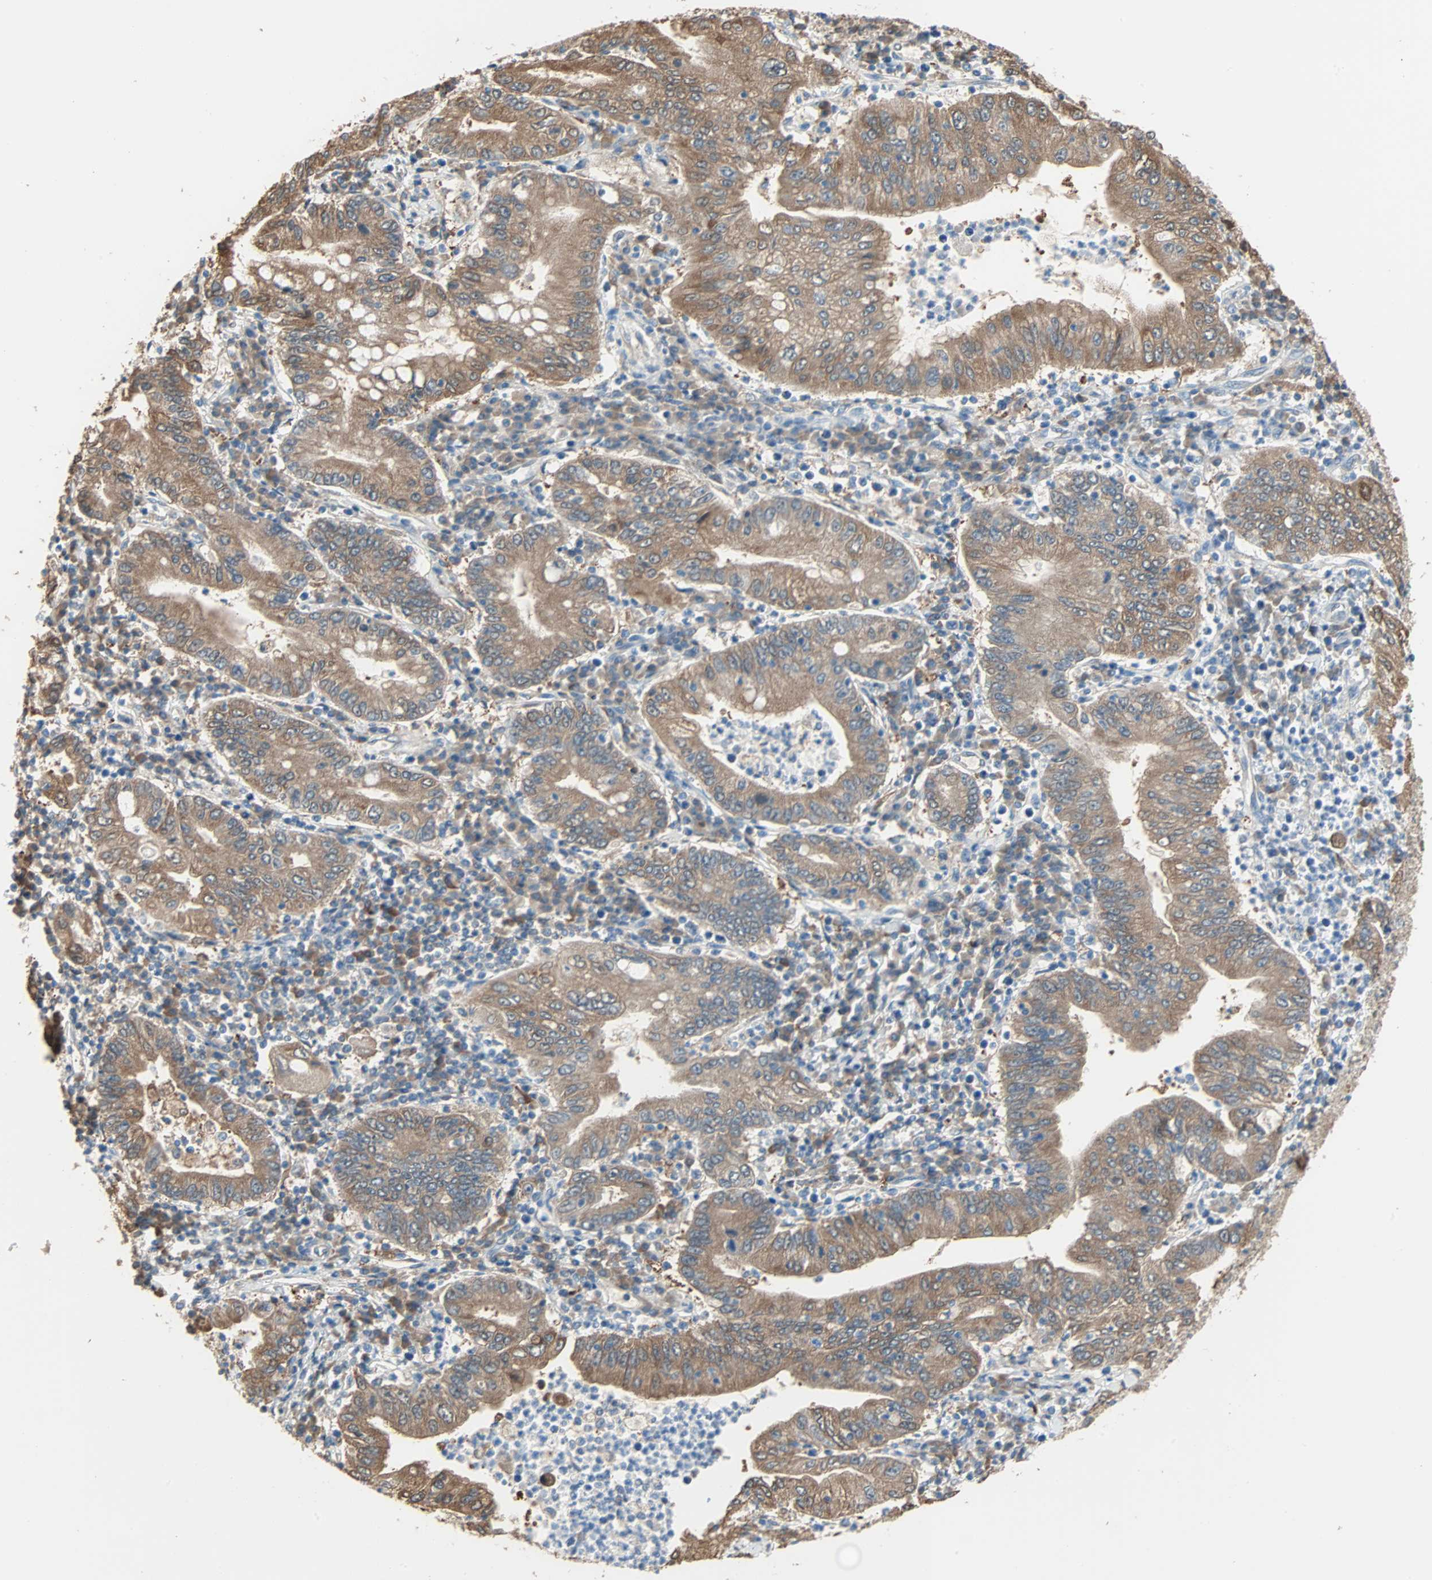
{"staining": {"intensity": "moderate", "quantity": ">75%", "location": "cytoplasmic/membranous"}, "tissue": "stomach cancer", "cell_type": "Tumor cells", "image_type": "cancer", "snomed": [{"axis": "morphology", "description": "Normal tissue, NOS"}, {"axis": "morphology", "description": "Adenocarcinoma, NOS"}, {"axis": "topography", "description": "Esophagus"}, {"axis": "topography", "description": "Stomach, upper"}, {"axis": "topography", "description": "Peripheral nerve tissue"}], "caption": "This is a micrograph of immunohistochemistry staining of adenocarcinoma (stomach), which shows moderate staining in the cytoplasmic/membranous of tumor cells.", "gene": "PRDX1", "patient": {"sex": "male", "age": 62}}